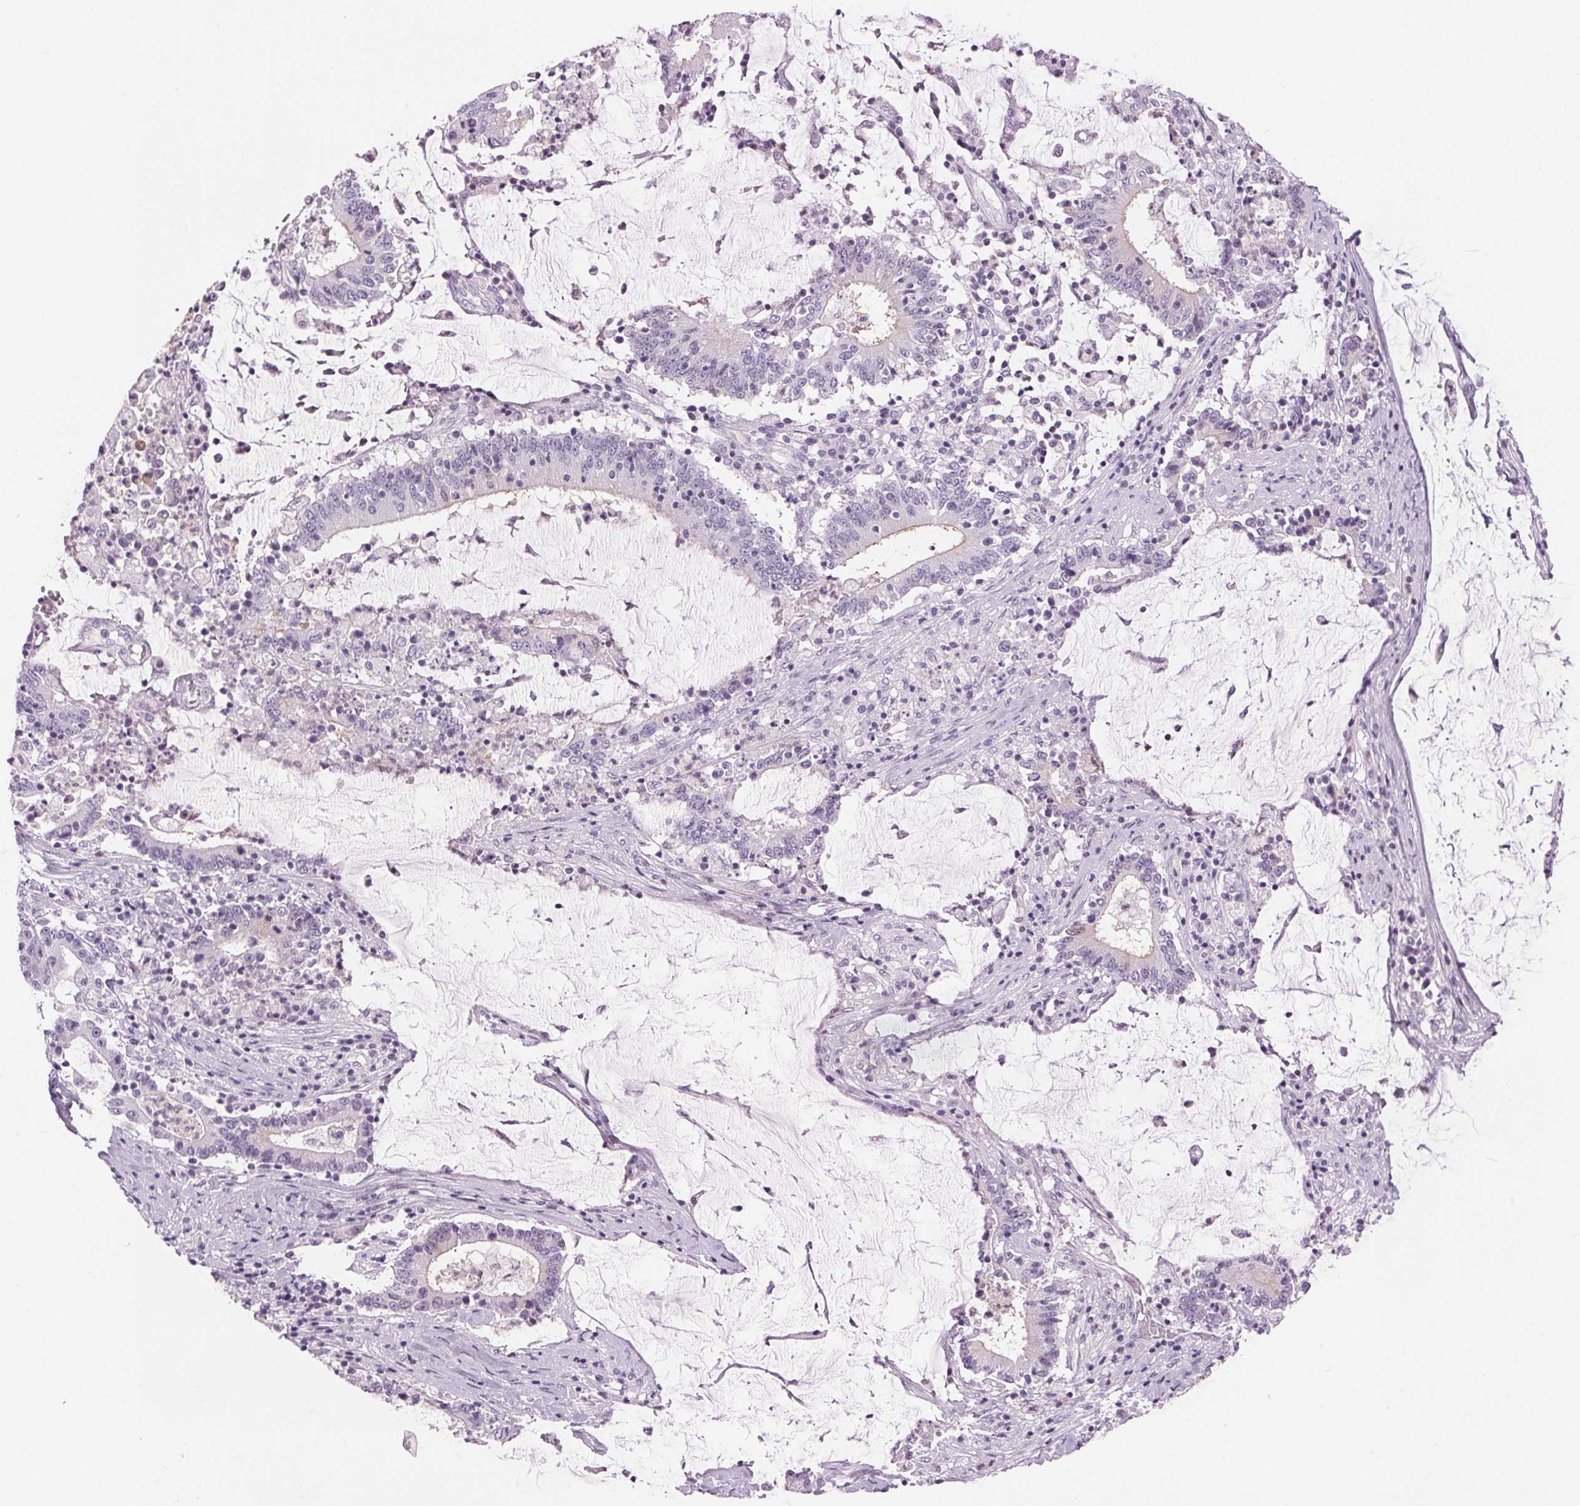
{"staining": {"intensity": "negative", "quantity": "none", "location": "none"}, "tissue": "stomach cancer", "cell_type": "Tumor cells", "image_type": "cancer", "snomed": [{"axis": "morphology", "description": "Adenocarcinoma, NOS"}, {"axis": "topography", "description": "Stomach, upper"}], "caption": "A high-resolution photomicrograph shows immunohistochemistry (IHC) staining of stomach adenocarcinoma, which exhibits no significant expression in tumor cells. (DAB (3,3'-diaminobenzidine) immunohistochemistry (IHC), high magnification).", "gene": "SLC6A19", "patient": {"sex": "male", "age": 68}}